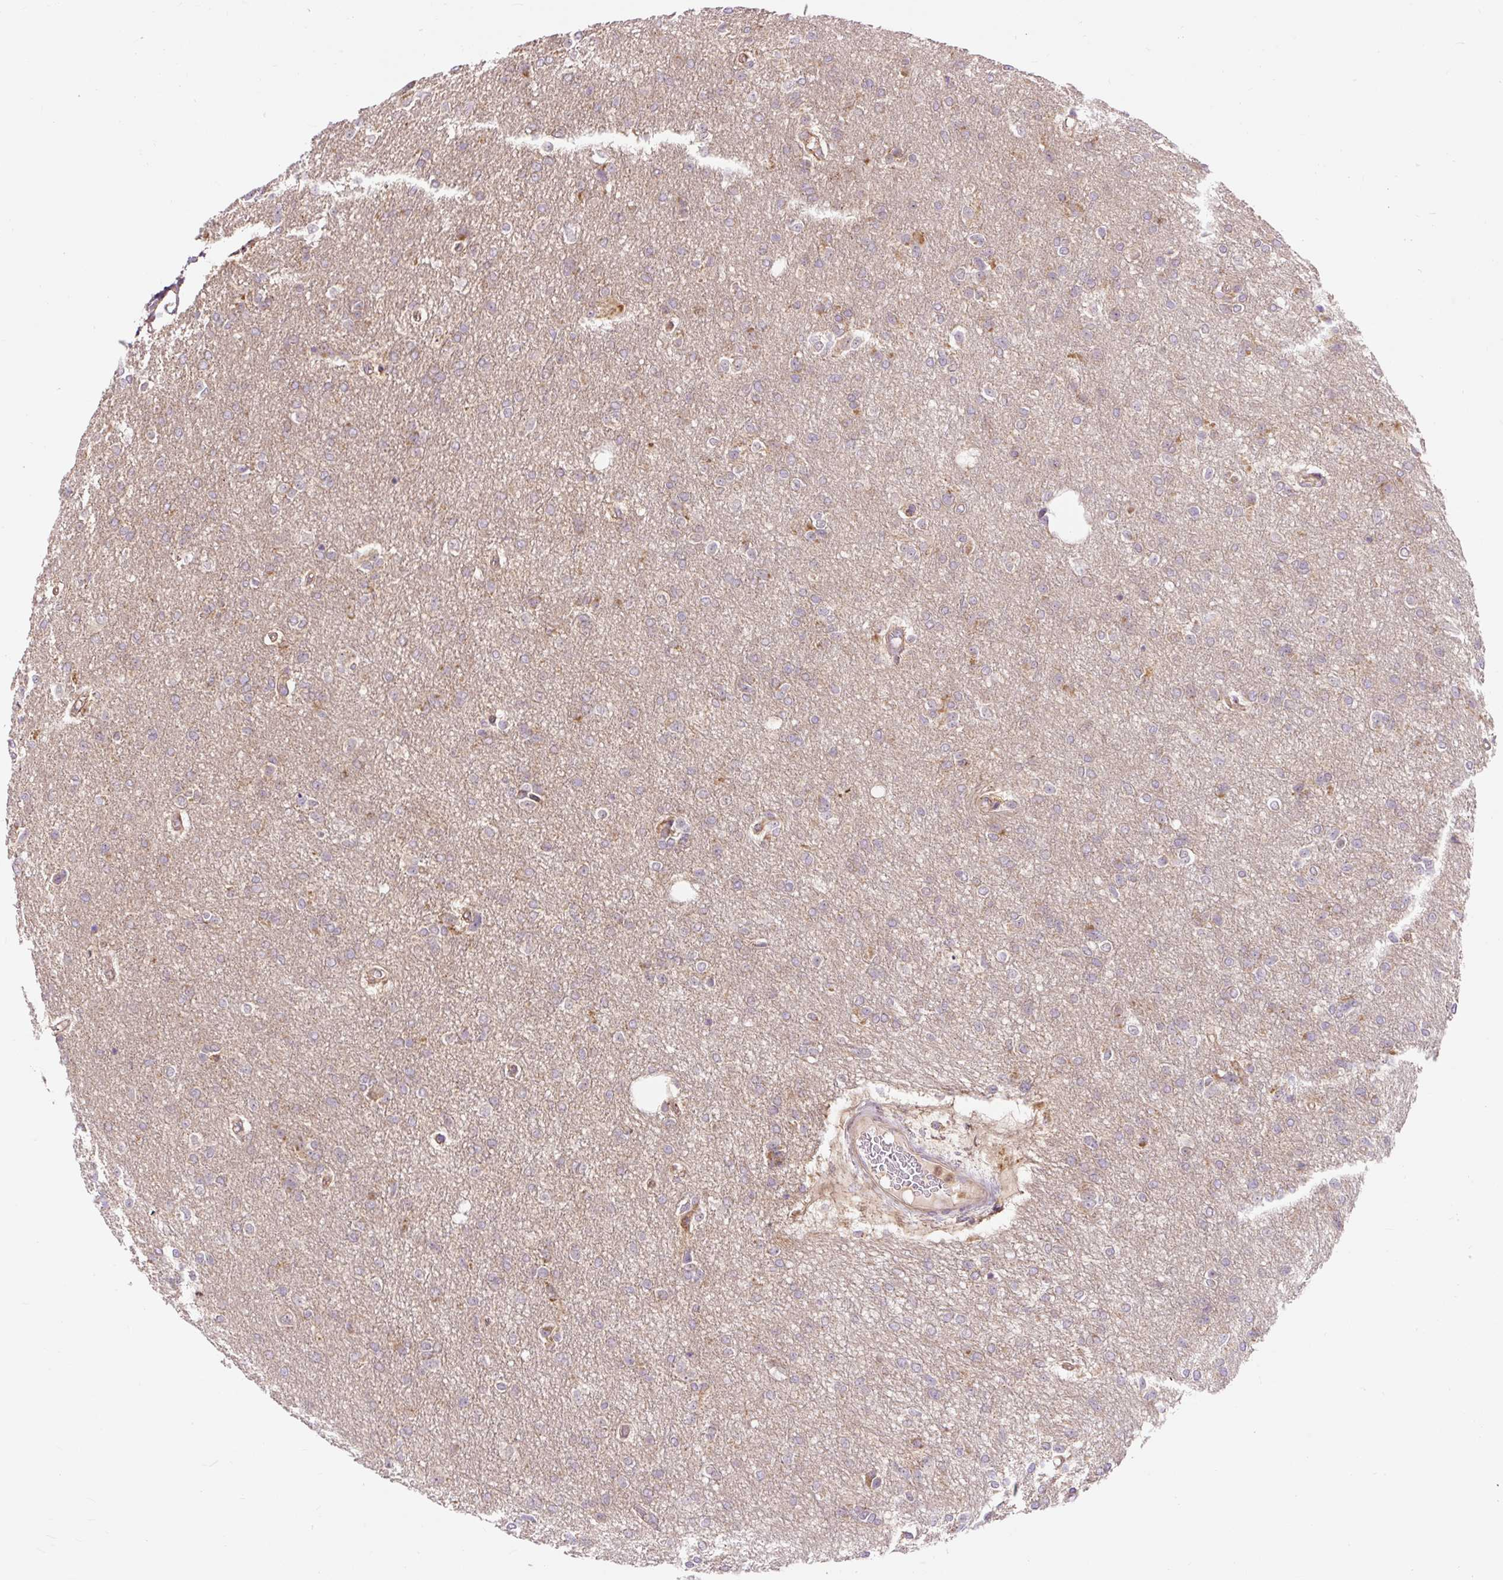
{"staining": {"intensity": "weak", "quantity": "25%-75%", "location": "cytoplasmic/membranous"}, "tissue": "glioma", "cell_type": "Tumor cells", "image_type": "cancer", "snomed": [{"axis": "morphology", "description": "Glioma, malignant, Low grade"}, {"axis": "topography", "description": "Brain"}], "caption": "Protein staining exhibits weak cytoplasmic/membranous staining in approximately 25%-75% of tumor cells in glioma. The staining was performed using DAB to visualize the protein expression in brown, while the nuclei were stained in blue with hematoxylin (Magnification: 20x).", "gene": "TRIAP1", "patient": {"sex": "male", "age": 26}}